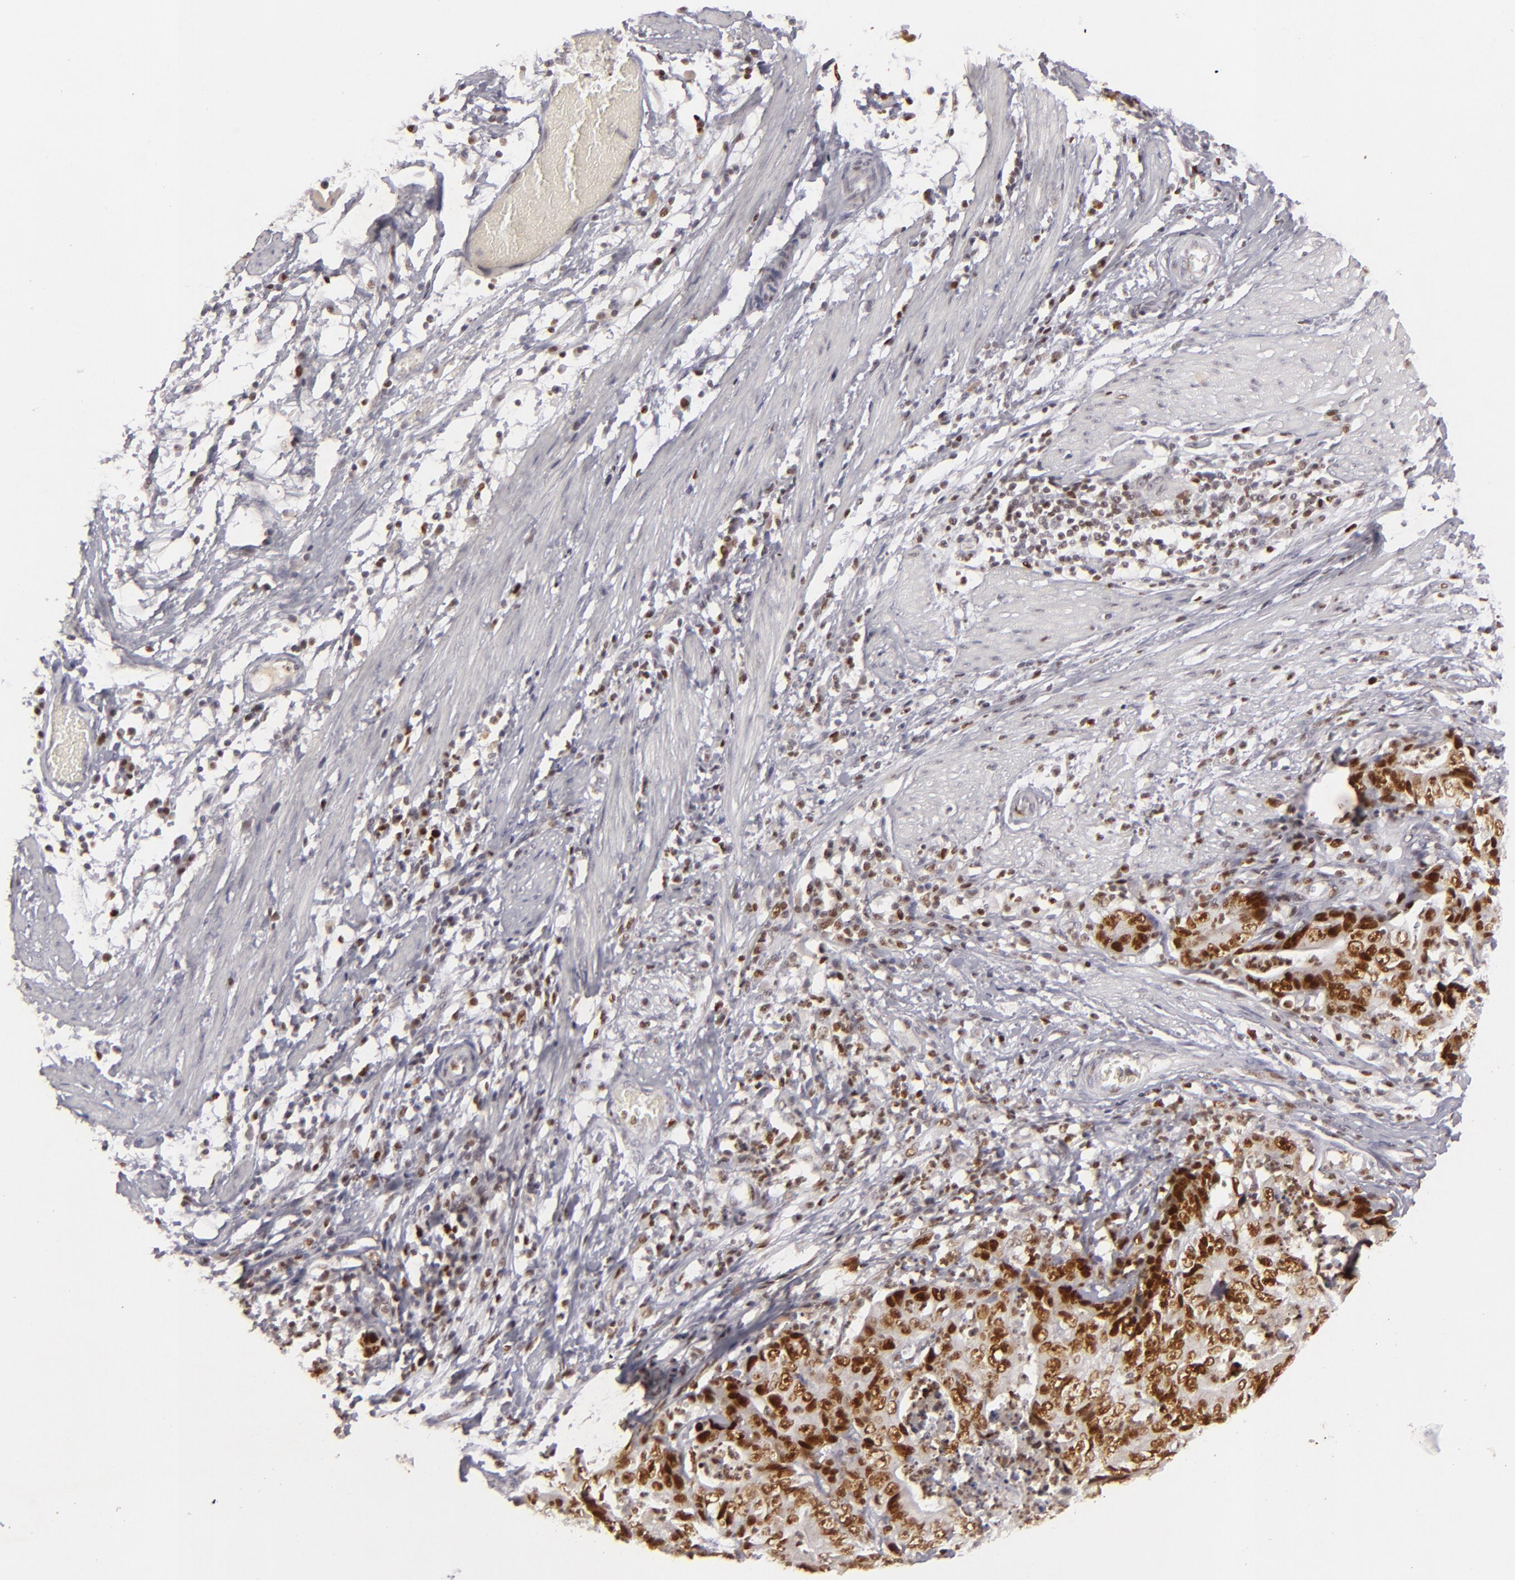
{"staining": {"intensity": "strong", "quantity": ">75%", "location": "nuclear"}, "tissue": "stomach cancer", "cell_type": "Tumor cells", "image_type": "cancer", "snomed": [{"axis": "morphology", "description": "Adenocarcinoma, NOS"}, {"axis": "topography", "description": "Stomach, lower"}], "caption": "Protein expression analysis of stomach cancer (adenocarcinoma) shows strong nuclear positivity in approximately >75% of tumor cells.", "gene": "FEN1", "patient": {"sex": "female", "age": 86}}